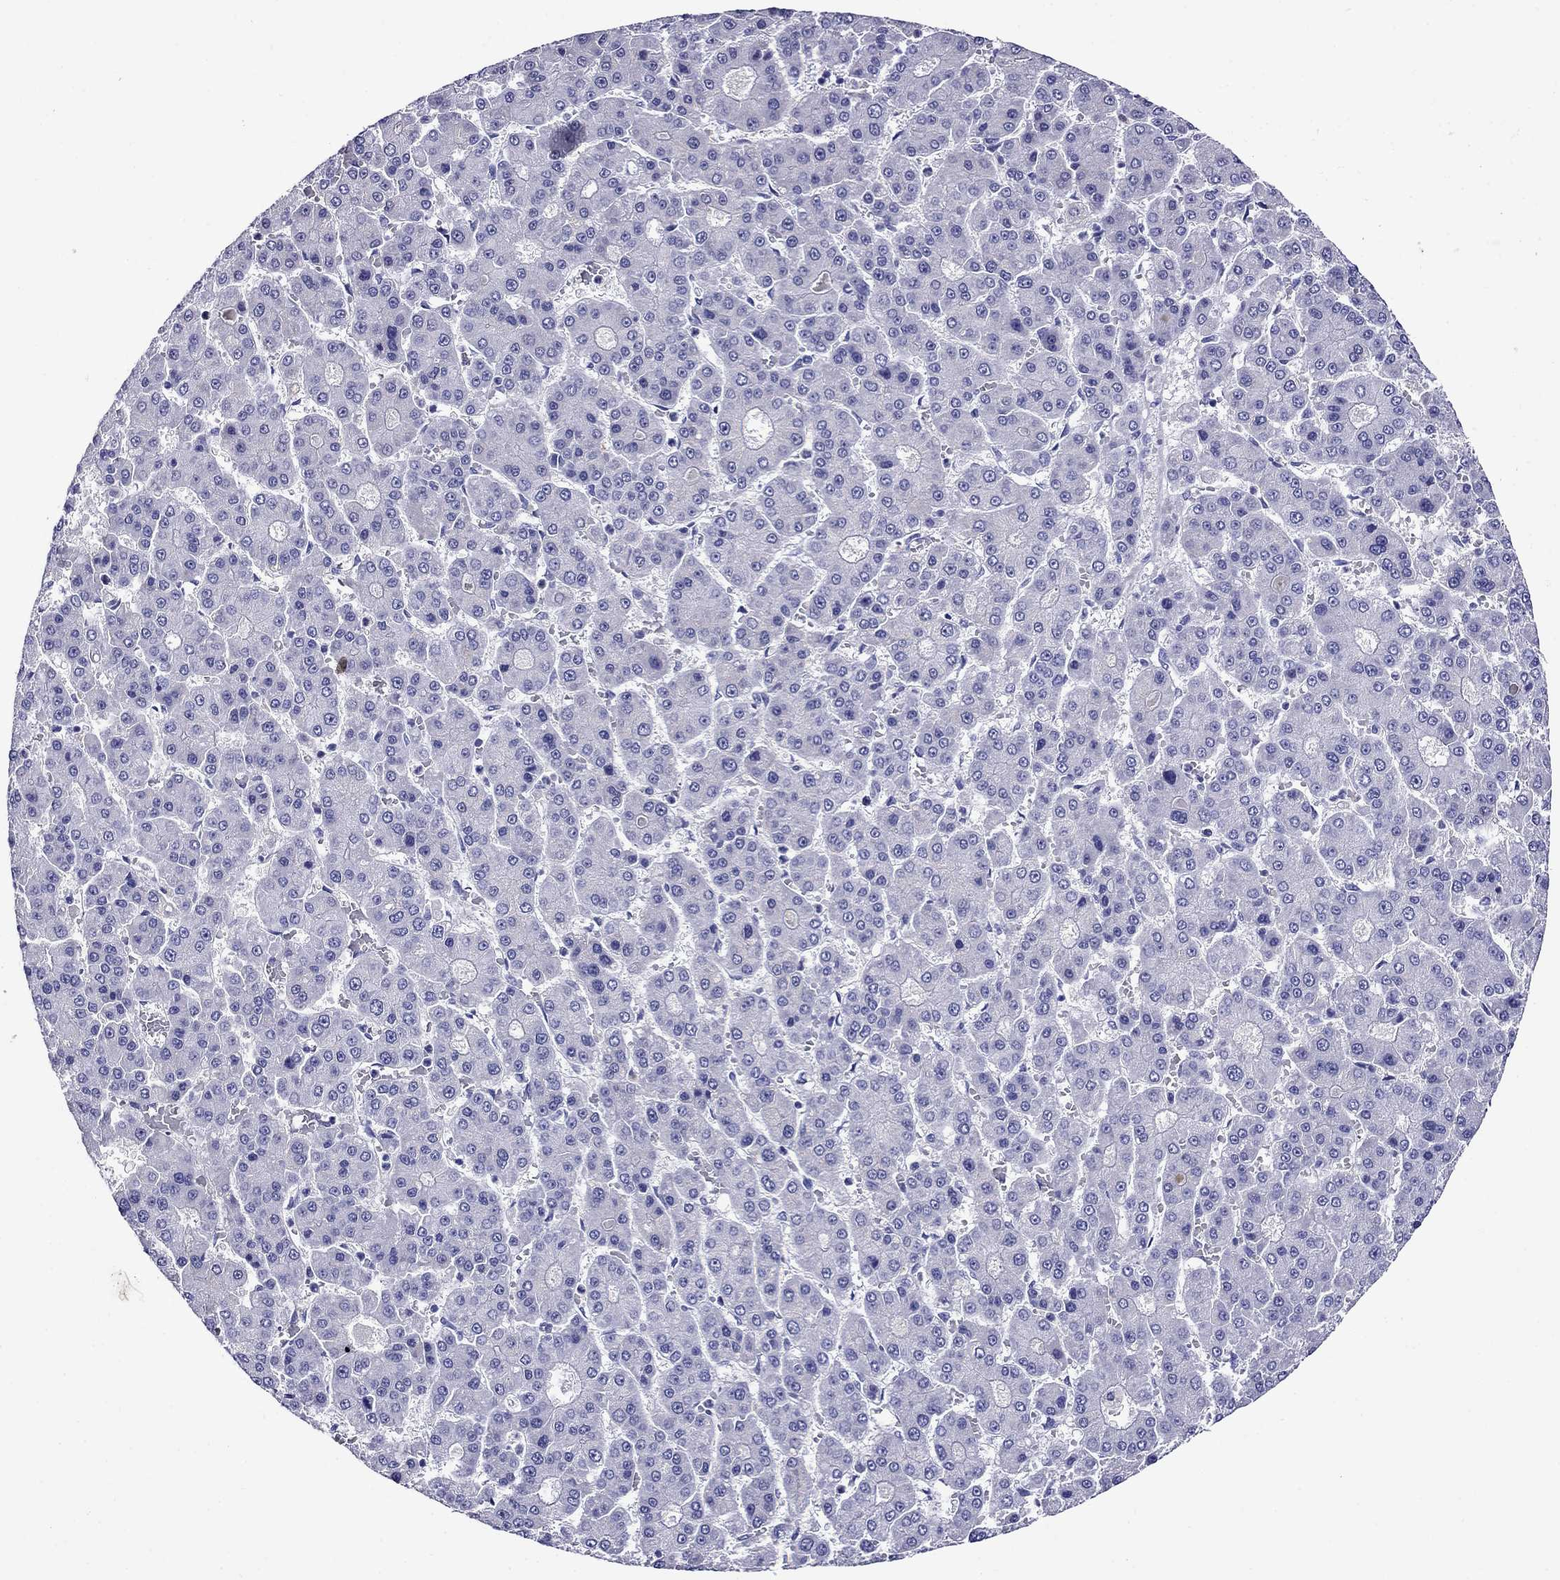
{"staining": {"intensity": "negative", "quantity": "none", "location": "none"}, "tissue": "liver cancer", "cell_type": "Tumor cells", "image_type": "cancer", "snomed": [{"axis": "morphology", "description": "Carcinoma, Hepatocellular, NOS"}, {"axis": "topography", "description": "Liver"}], "caption": "High power microscopy photomicrograph of an immunohistochemistry histopathology image of hepatocellular carcinoma (liver), revealing no significant staining in tumor cells.", "gene": "SCG2", "patient": {"sex": "male", "age": 70}}